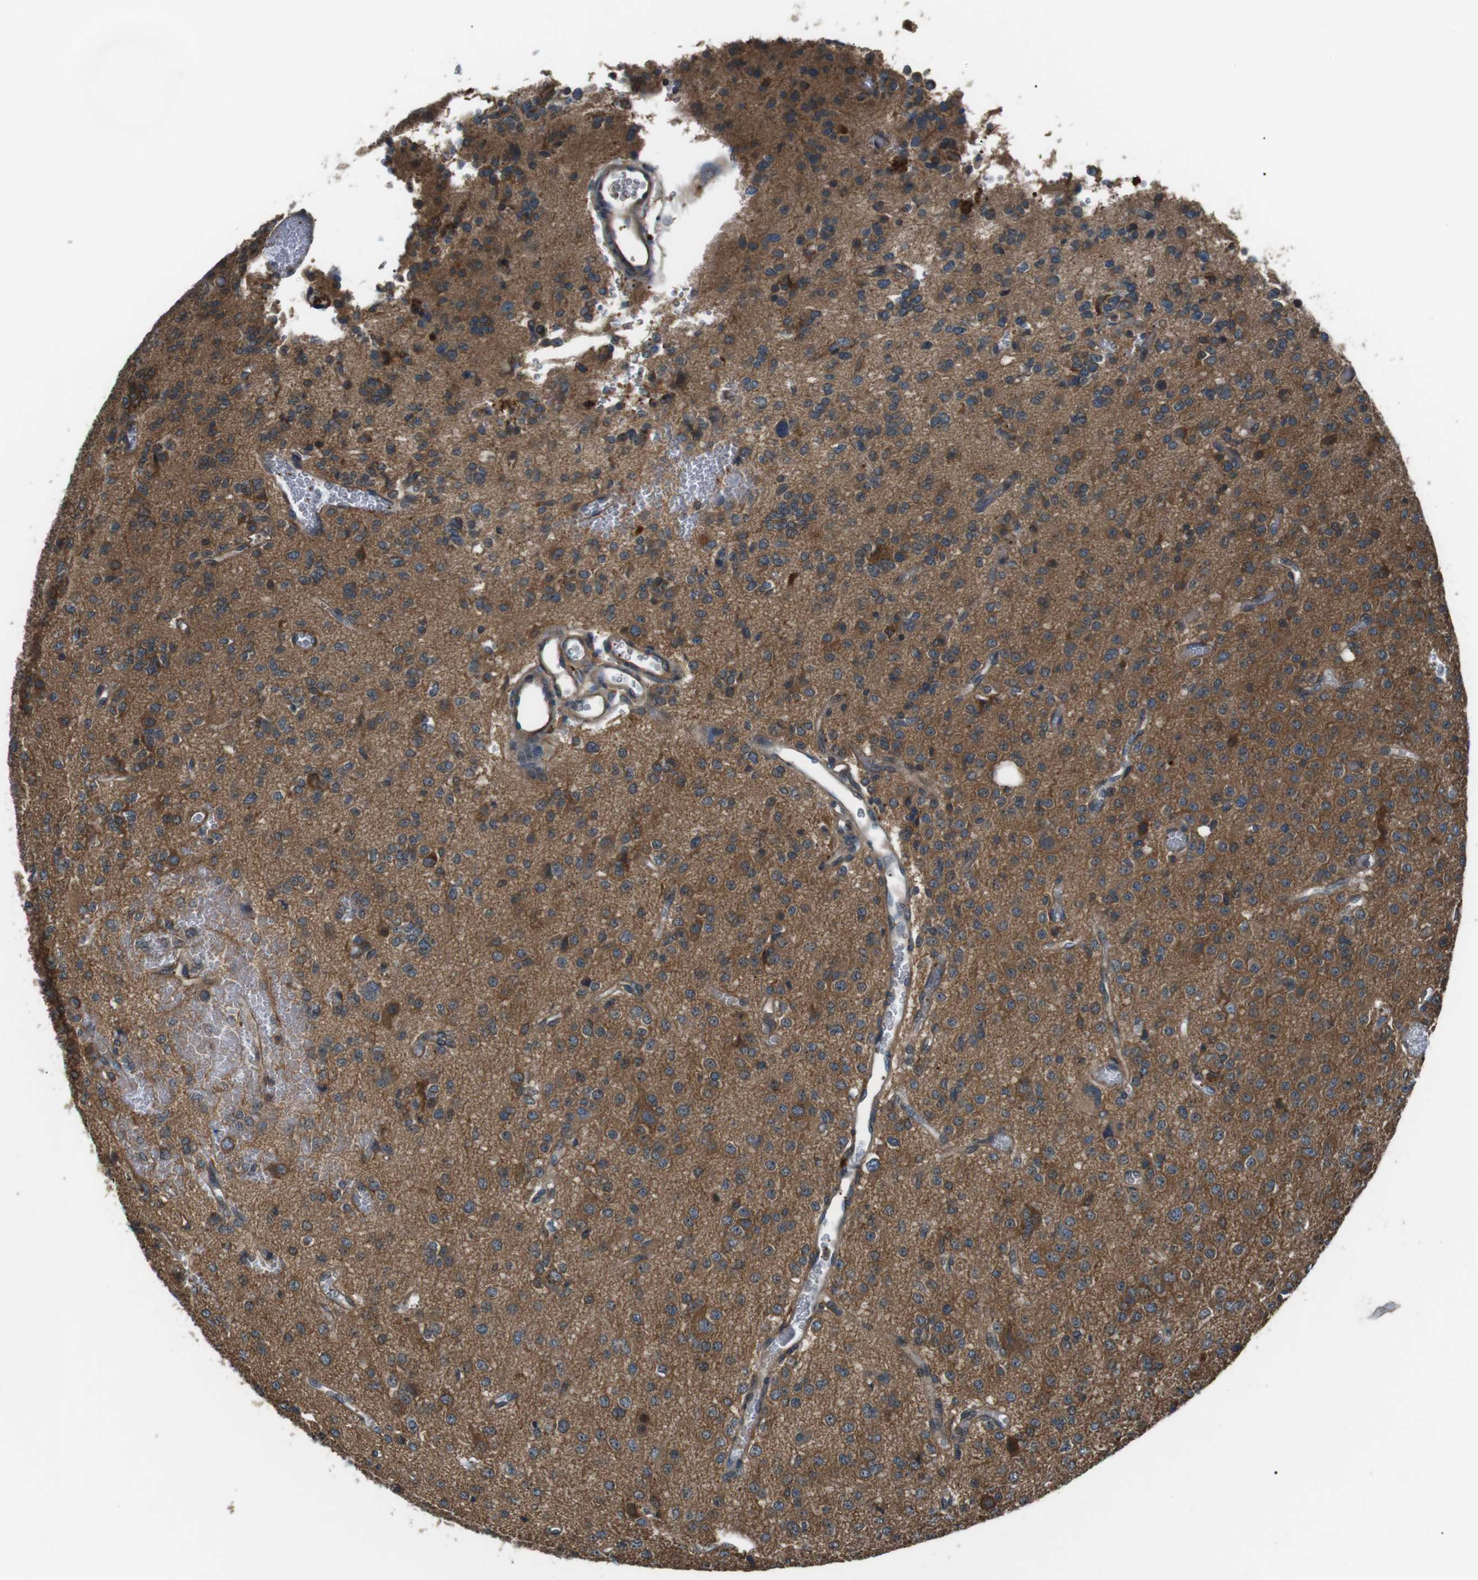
{"staining": {"intensity": "moderate", "quantity": "<25%", "location": "cytoplasmic/membranous"}, "tissue": "glioma", "cell_type": "Tumor cells", "image_type": "cancer", "snomed": [{"axis": "morphology", "description": "Glioma, malignant, Low grade"}, {"axis": "topography", "description": "Brain"}], "caption": "The immunohistochemical stain shows moderate cytoplasmic/membranous staining in tumor cells of glioma tissue.", "gene": "GPR161", "patient": {"sex": "male", "age": 38}}